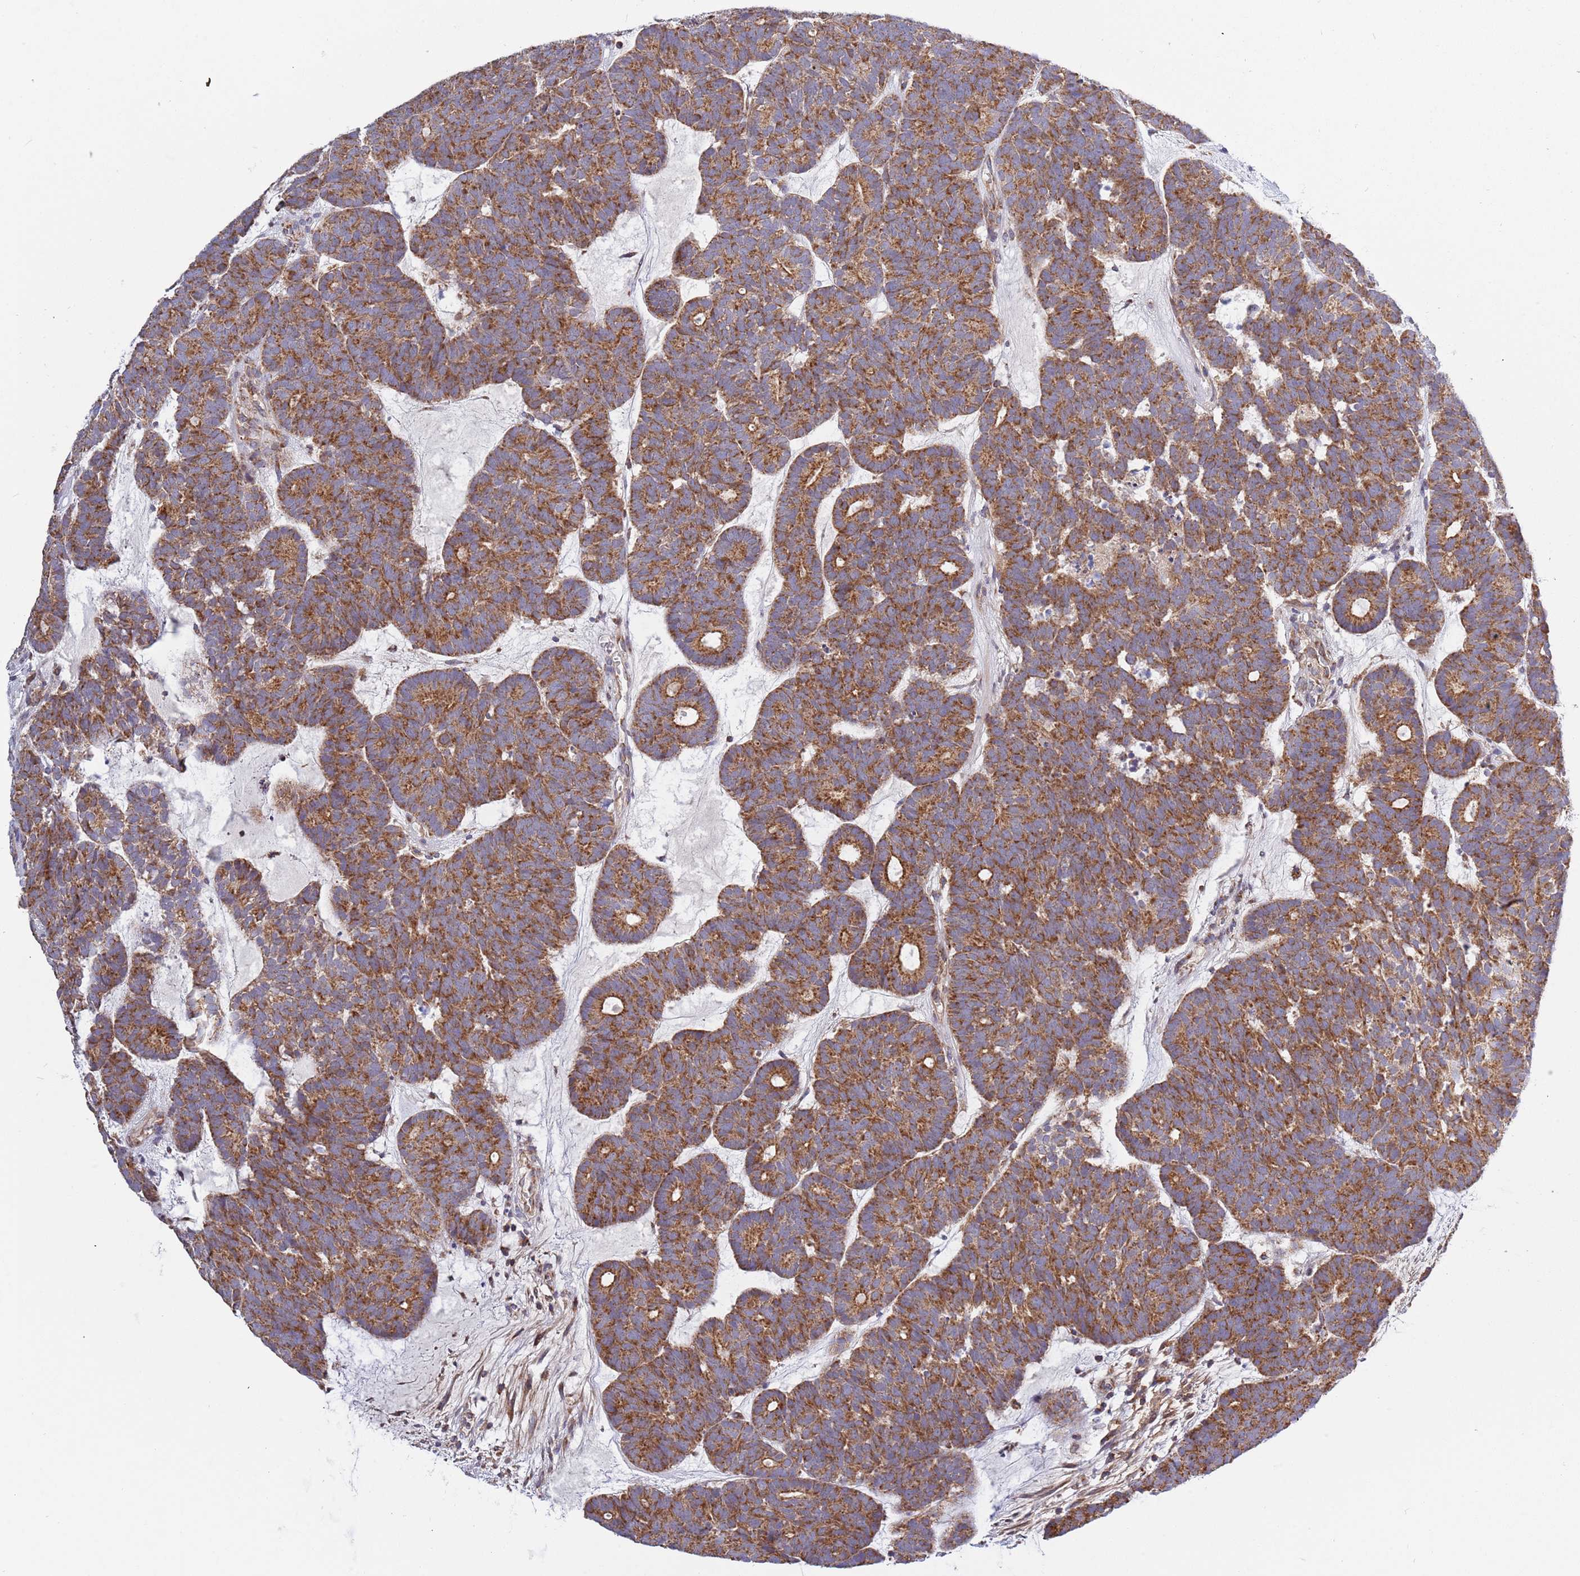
{"staining": {"intensity": "moderate", "quantity": ">75%", "location": "cytoplasmic/membranous"}, "tissue": "head and neck cancer", "cell_type": "Tumor cells", "image_type": "cancer", "snomed": [{"axis": "morphology", "description": "Adenocarcinoma, NOS"}, {"axis": "topography", "description": "Head-Neck"}], "caption": "Brown immunohistochemical staining in human head and neck cancer displays moderate cytoplasmic/membranous staining in approximately >75% of tumor cells.", "gene": "IRS4", "patient": {"sex": "female", "age": 81}}